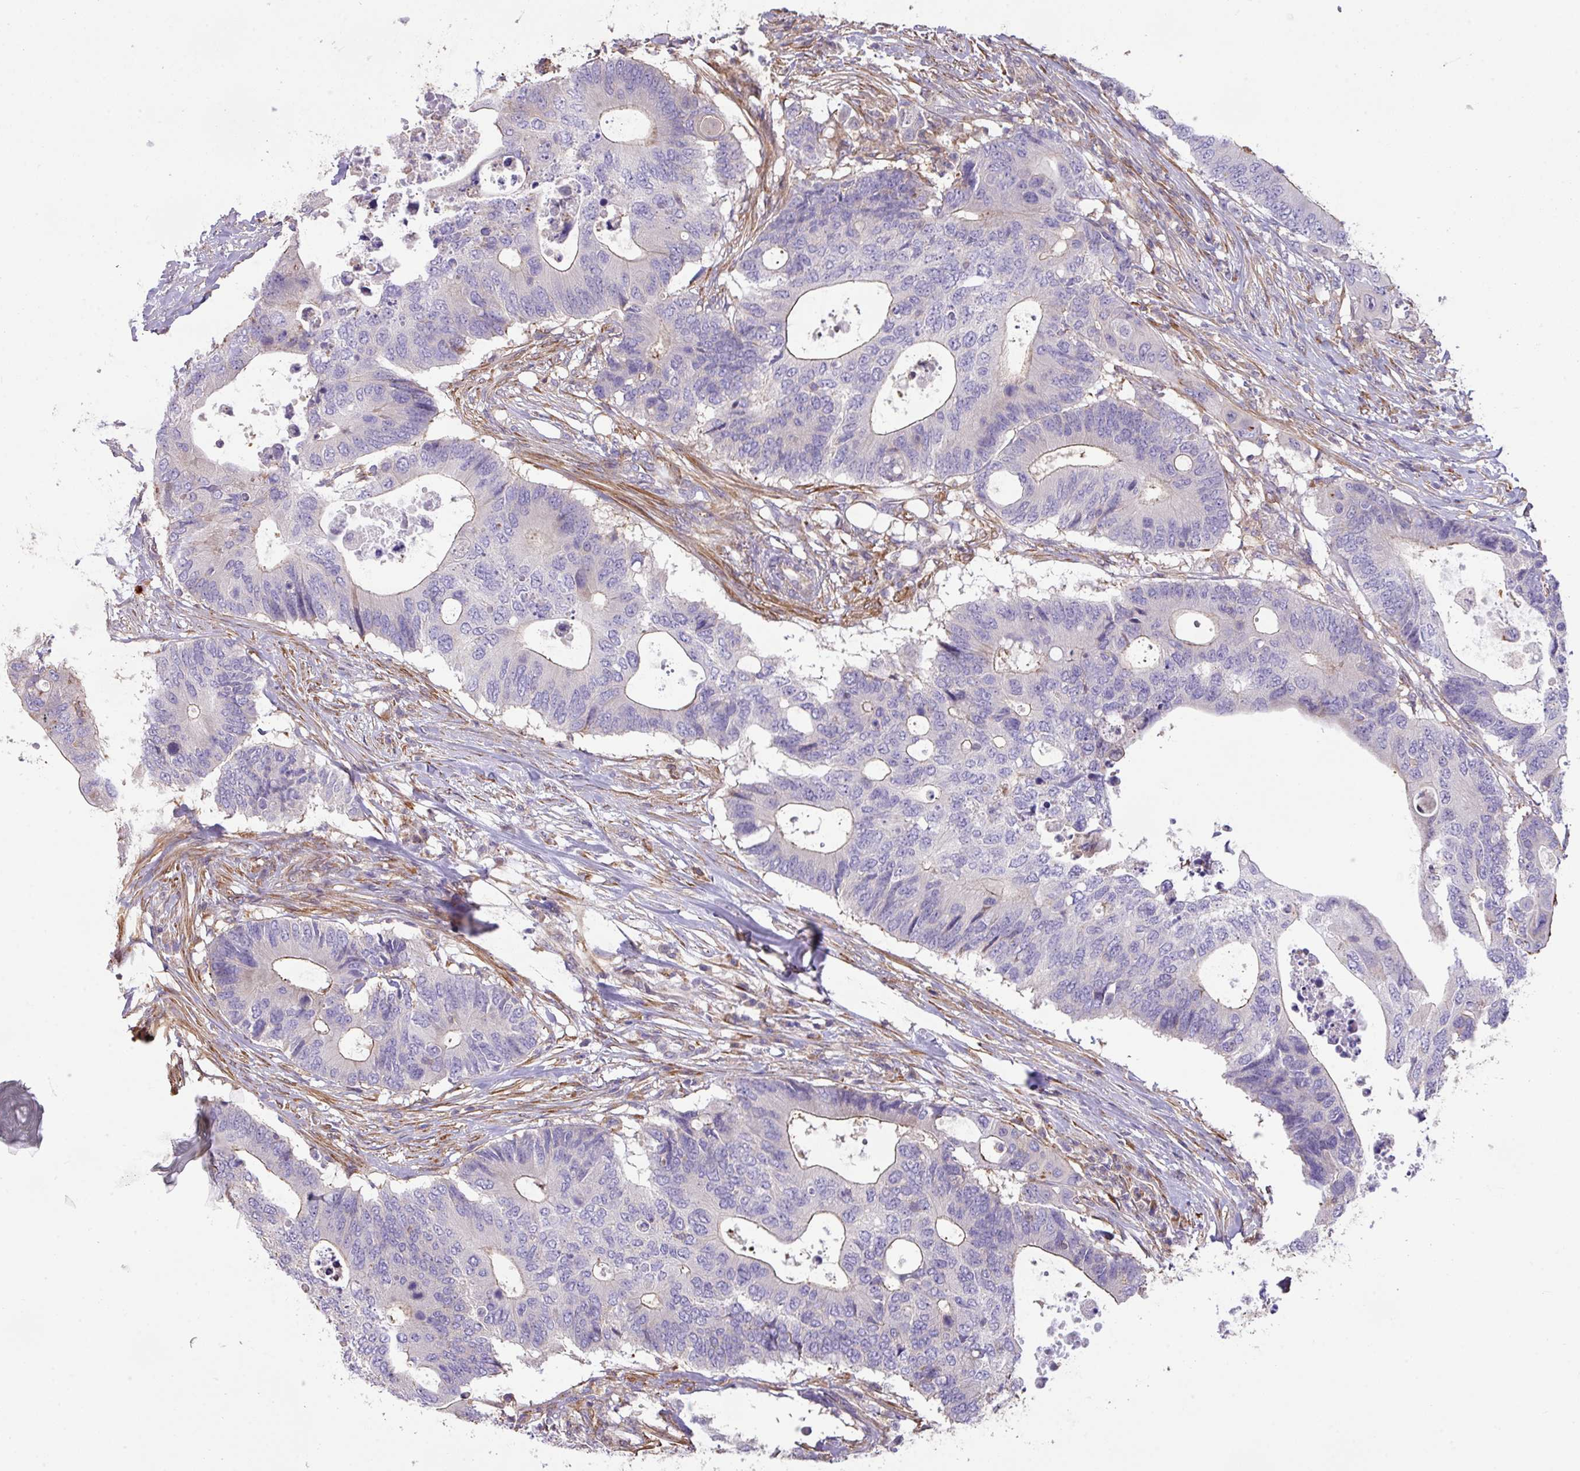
{"staining": {"intensity": "negative", "quantity": "none", "location": "none"}, "tissue": "colorectal cancer", "cell_type": "Tumor cells", "image_type": "cancer", "snomed": [{"axis": "morphology", "description": "Adenocarcinoma, NOS"}, {"axis": "topography", "description": "Colon"}], "caption": "High magnification brightfield microscopy of colorectal adenocarcinoma stained with DAB (brown) and counterstained with hematoxylin (blue): tumor cells show no significant expression.", "gene": "LRRC41", "patient": {"sex": "male", "age": 71}}